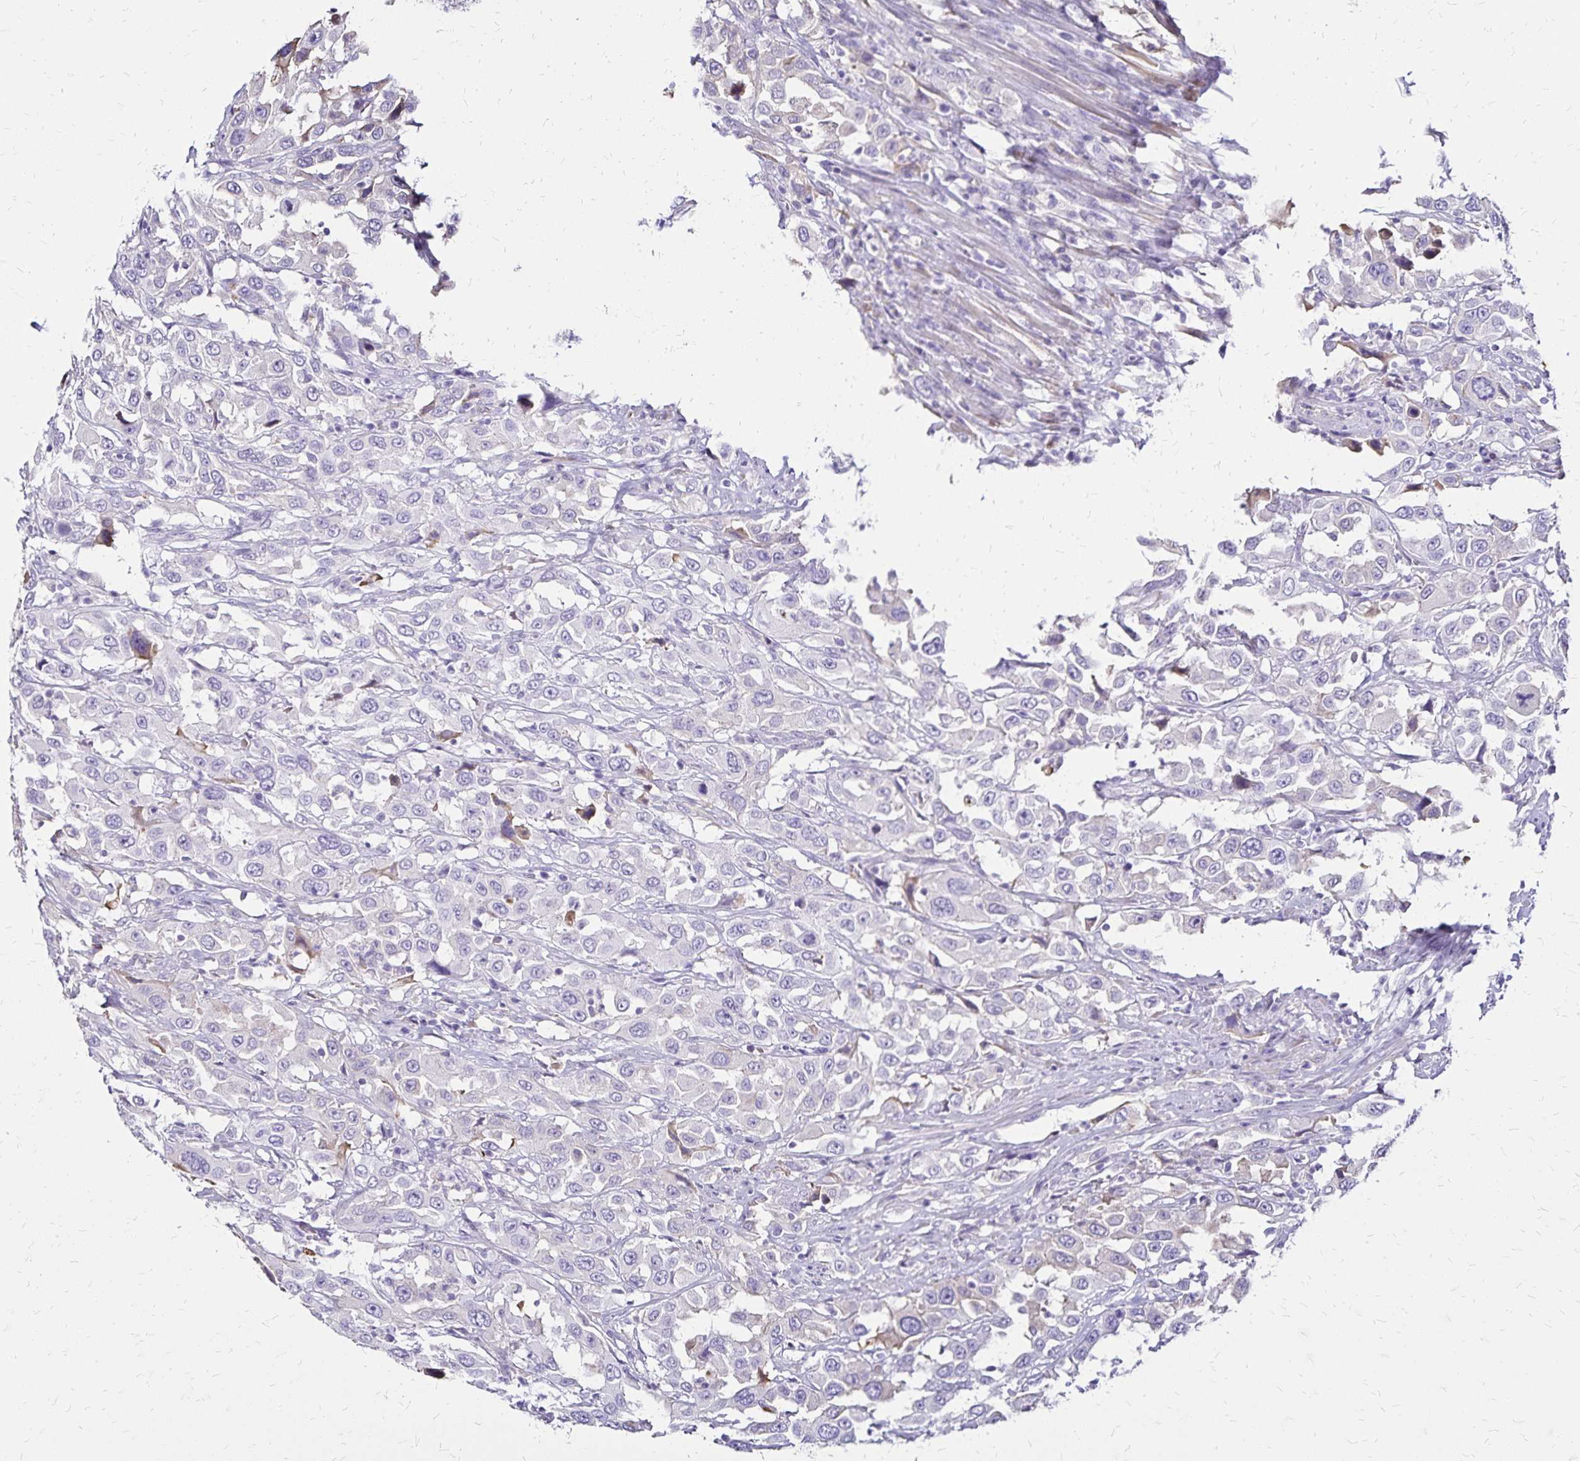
{"staining": {"intensity": "negative", "quantity": "none", "location": "none"}, "tissue": "urothelial cancer", "cell_type": "Tumor cells", "image_type": "cancer", "snomed": [{"axis": "morphology", "description": "Urothelial carcinoma, High grade"}, {"axis": "topography", "description": "Urinary bladder"}], "caption": "High magnification brightfield microscopy of high-grade urothelial carcinoma stained with DAB (brown) and counterstained with hematoxylin (blue): tumor cells show no significant positivity.", "gene": "KISS1", "patient": {"sex": "male", "age": 61}}